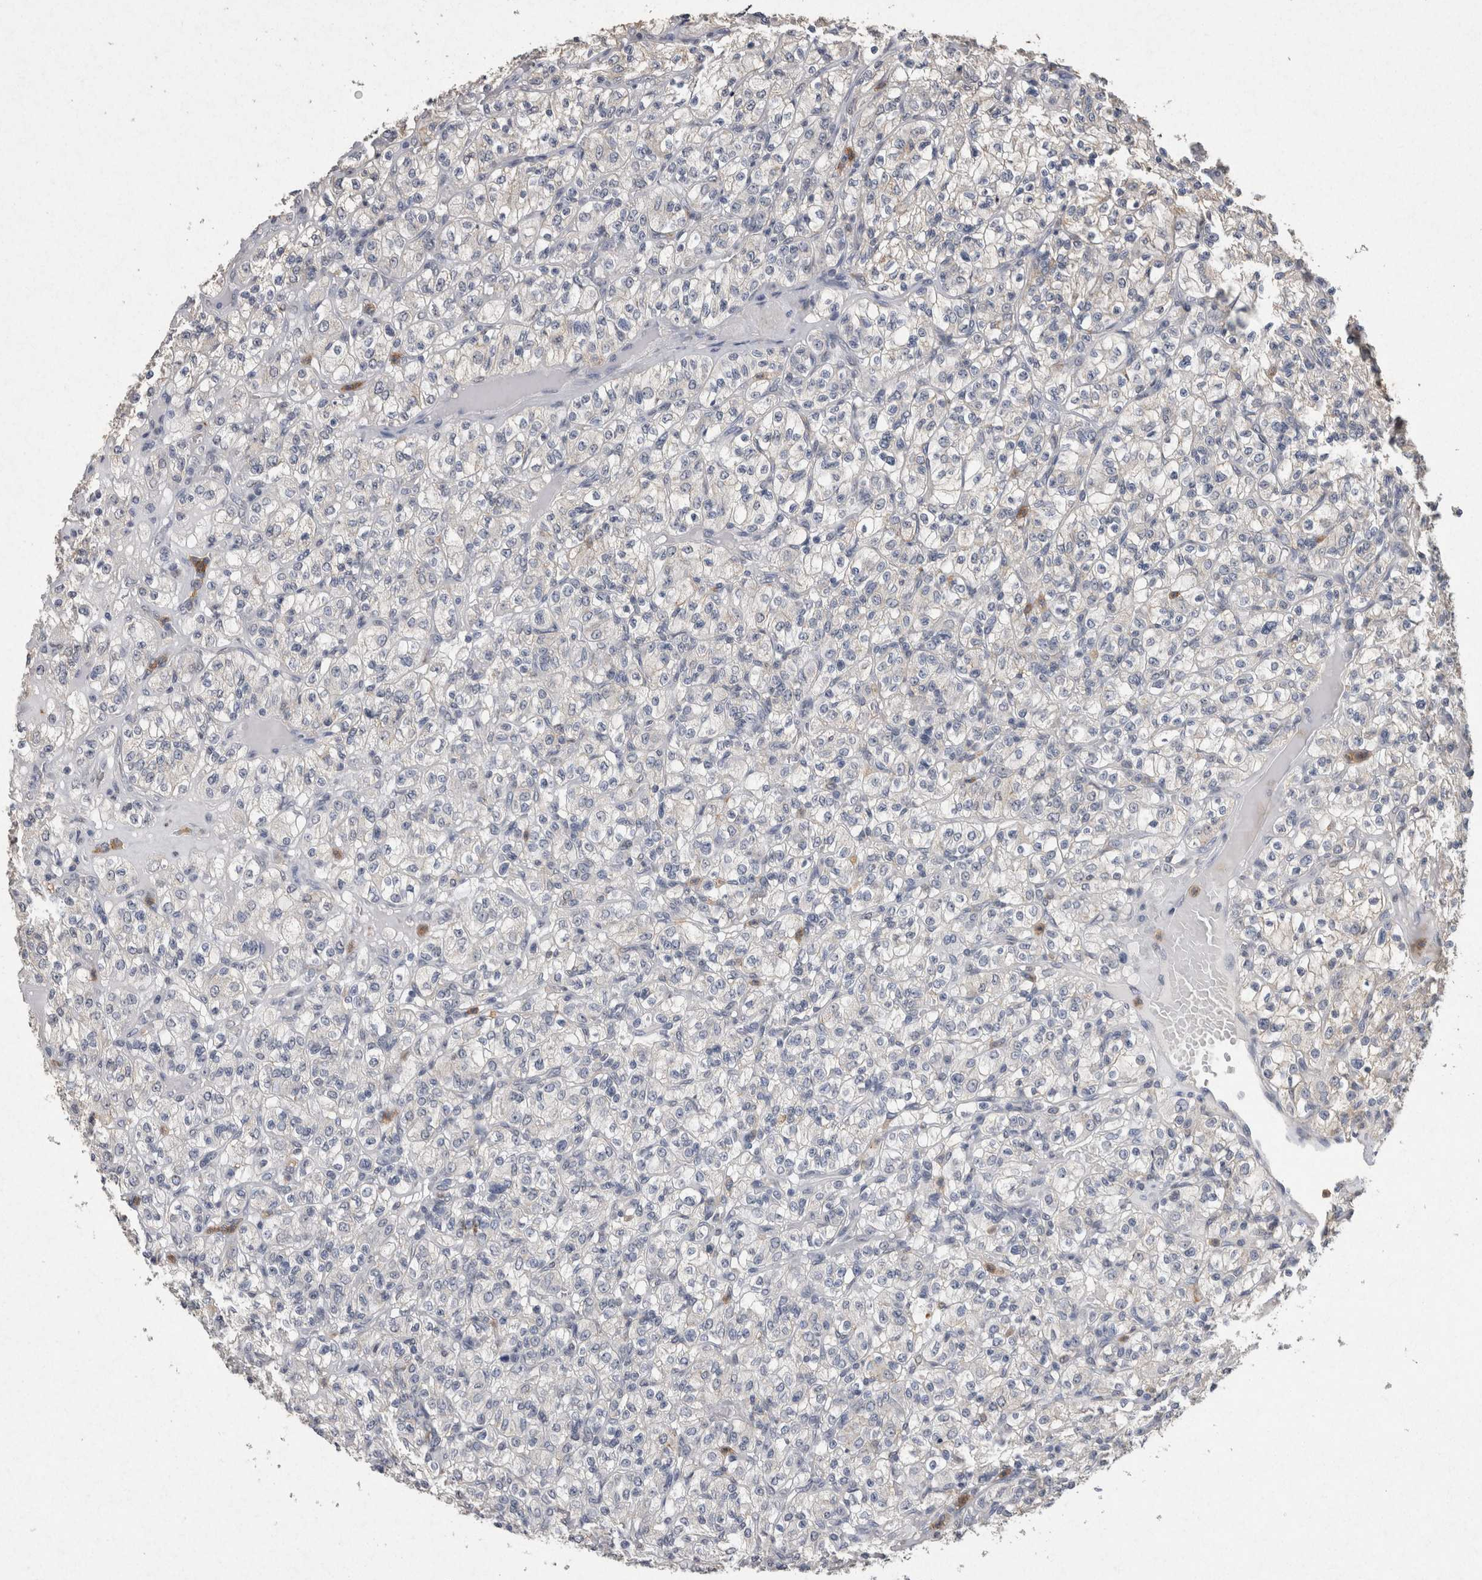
{"staining": {"intensity": "negative", "quantity": "none", "location": "none"}, "tissue": "renal cancer", "cell_type": "Tumor cells", "image_type": "cancer", "snomed": [{"axis": "morphology", "description": "Normal tissue, NOS"}, {"axis": "morphology", "description": "Adenocarcinoma, NOS"}, {"axis": "topography", "description": "Kidney"}], "caption": "Immunohistochemical staining of human renal cancer reveals no significant positivity in tumor cells.", "gene": "CNTFR", "patient": {"sex": "female", "age": 72}}